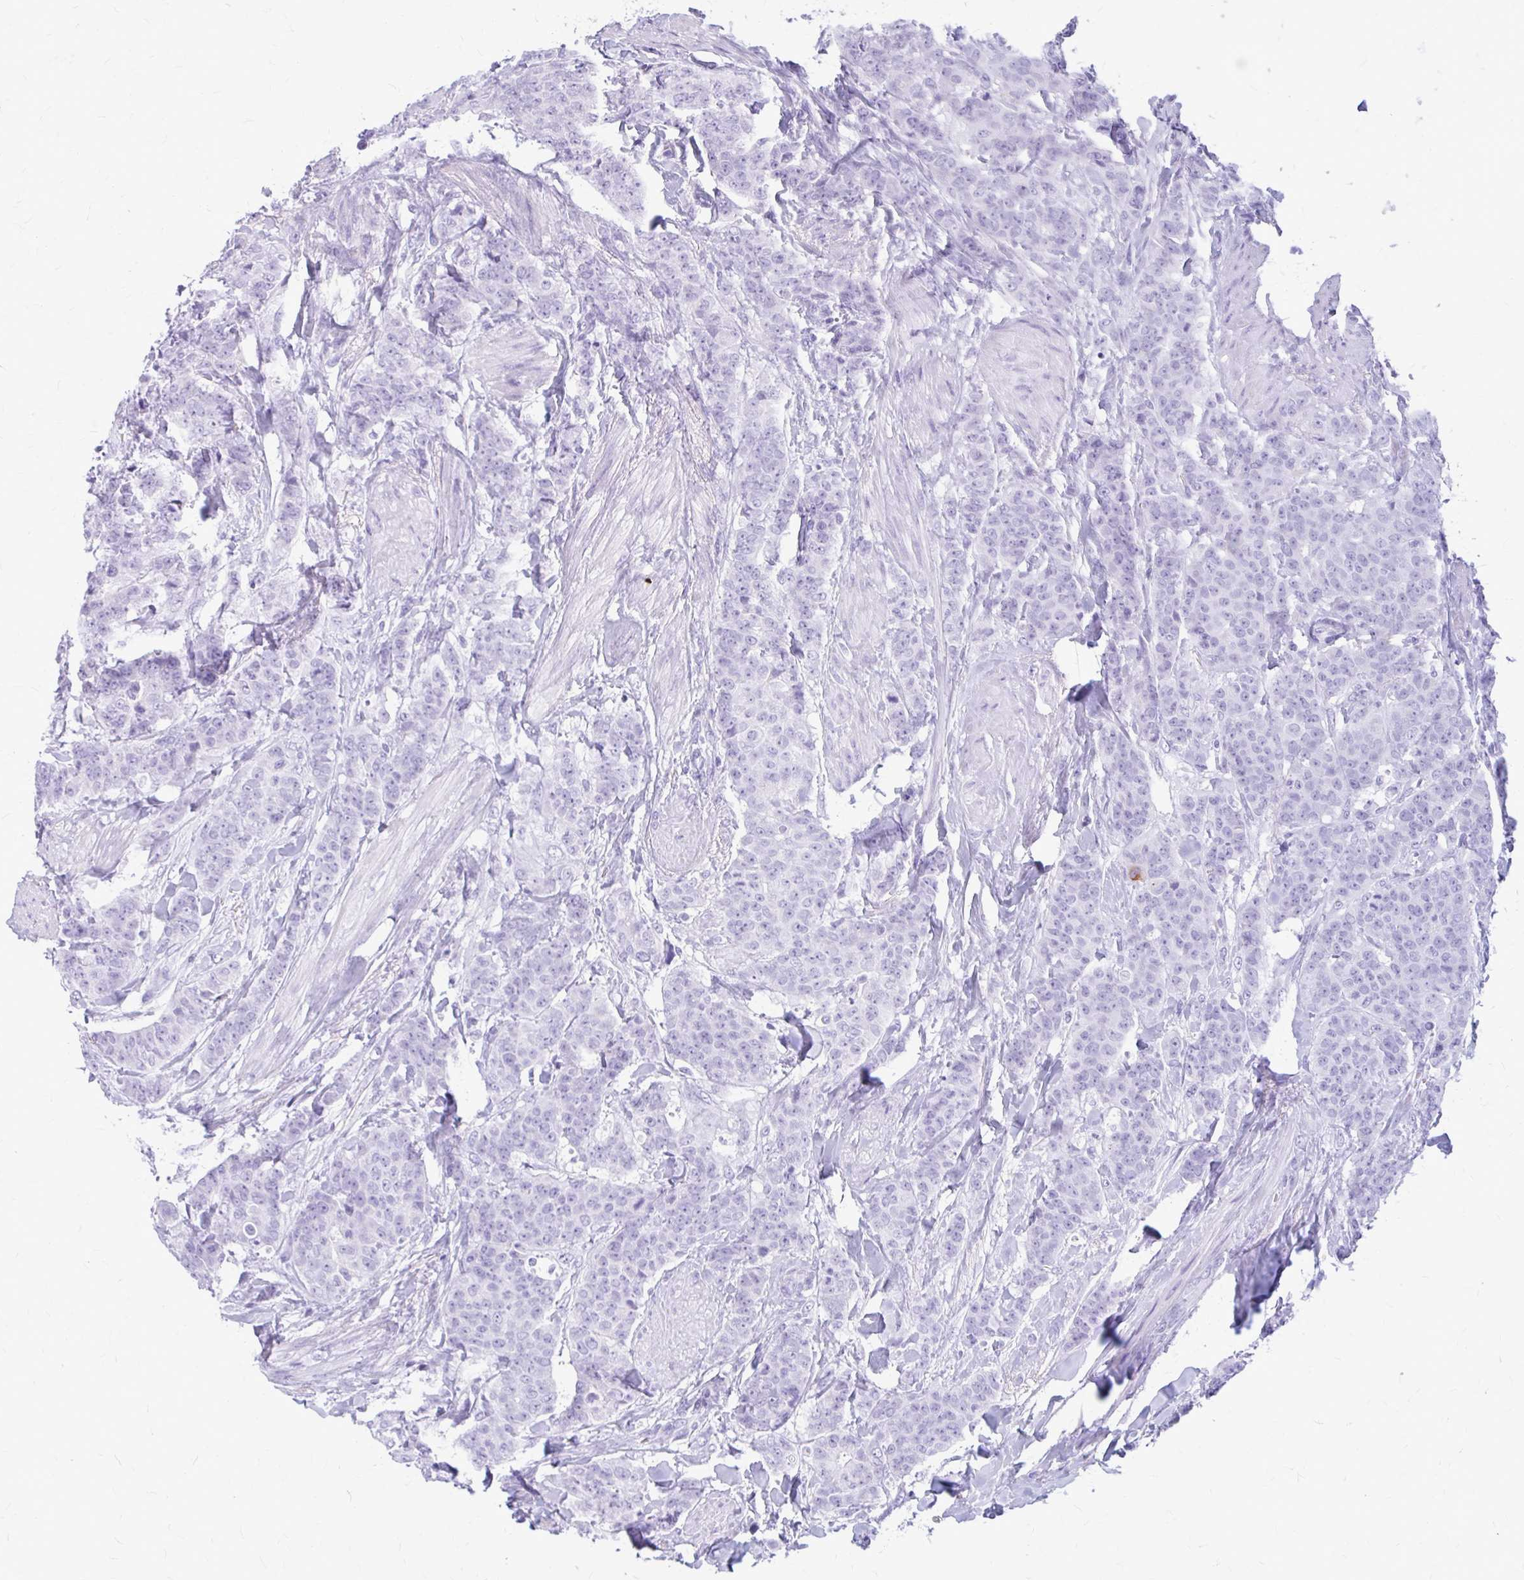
{"staining": {"intensity": "negative", "quantity": "none", "location": "none"}, "tissue": "breast cancer", "cell_type": "Tumor cells", "image_type": "cancer", "snomed": [{"axis": "morphology", "description": "Duct carcinoma"}, {"axis": "topography", "description": "Breast"}], "caption": "Immunohistochemistry (IHC) of breast infiltrating ductal carcinoma reveals no positivity in tumor cells.", "gene": "KLHDC7A", "patient": {"sex": "female", "age": 40}}